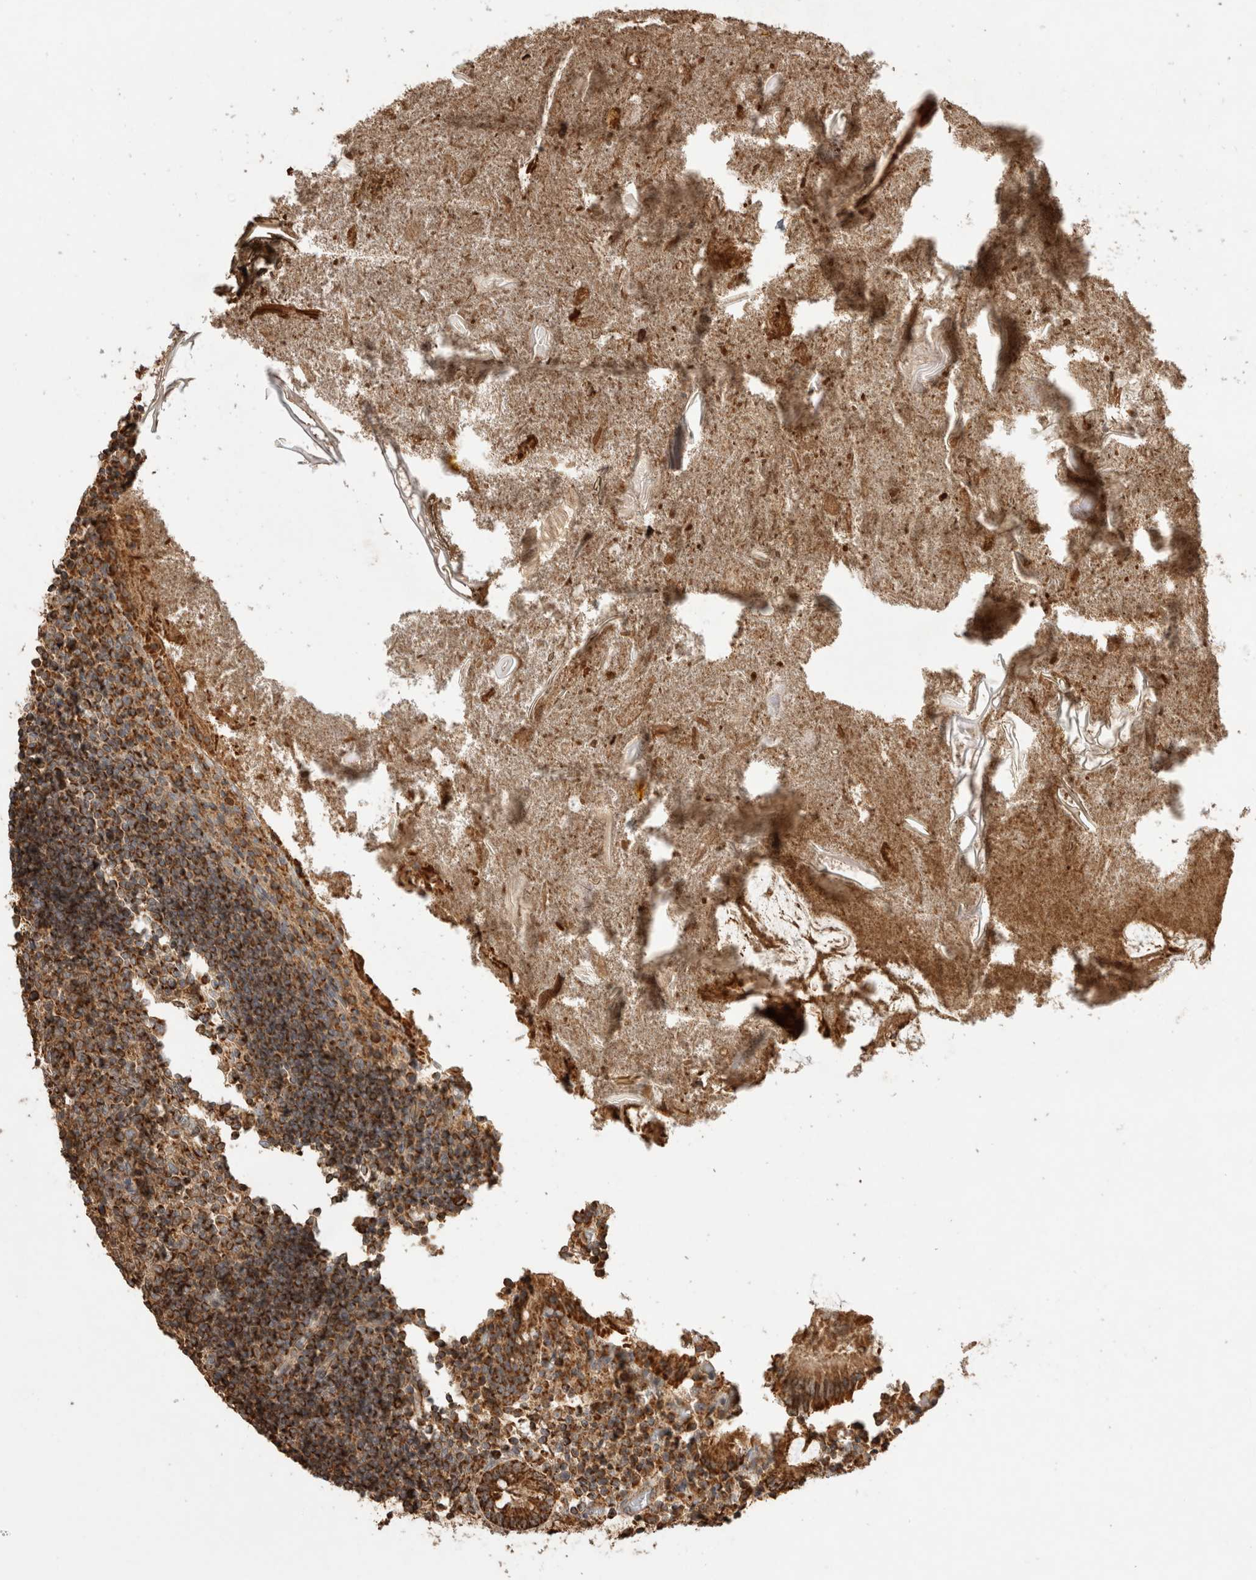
{"staining": {"intensity": "strong", "quantity": ">75%", "location": "cytoplasmic/membranous"}, "tissue": "appendix", "cell_type": "Glandular cells", "image_type": "normal", "snomed": [{"axis": "morphology", "description": "Normal tissue, NOS"}, {"axis": "topography", "description": "Appendix"}], "caption": "Appendix stained with immunohistochemistry shows strong cytoplasmic/membranous expression in approximately >75% of glandular cells. (DAB IHC with brightfield microscopy, high magnification).", "gene": "IMMP2L", "patient": {"sex": "female", "age": 17}}